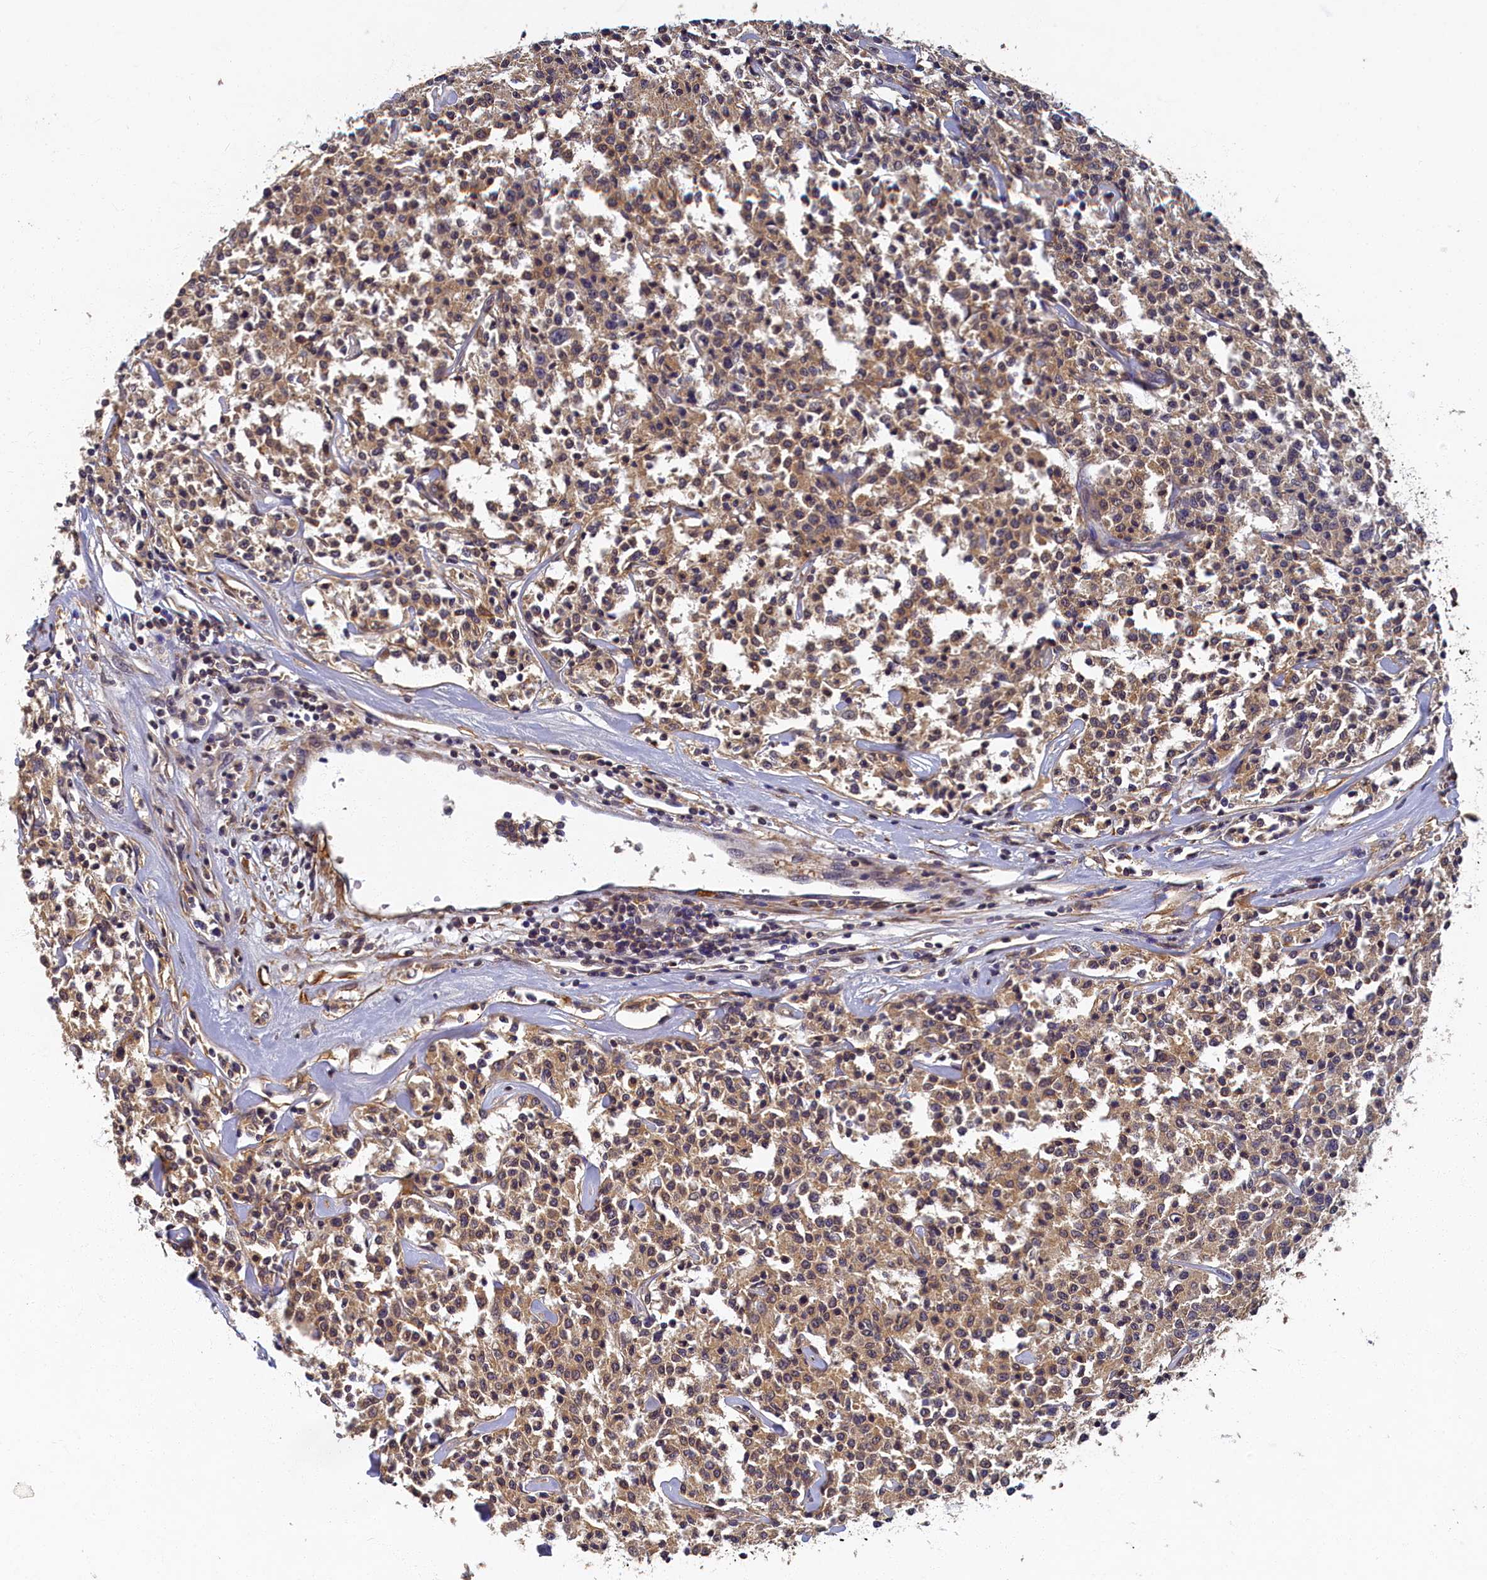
{"staining": {"intensity": "moderate", "quantity": ">75%", "location": "cytoplasmic/membranous"}, "tissue": "lymphoma", "cell_type": "Tumor cells", "image_type": "cancer", "snomed": [{"axis": "morphology", "description": "Malignant lymphoma, non-Hodgkin's type, Low grade"}, {"axis": "topography", "description": "Small intestine"}], "caption": "A photomicrograph showing moderate cytoplasmic/membranous expression in approximately >75% of tumor cells in lymphoma, as visualized by brown immunohistochemical staining.", "gene": "TBCB", "patient": {"sex": "female", "age": 59}}